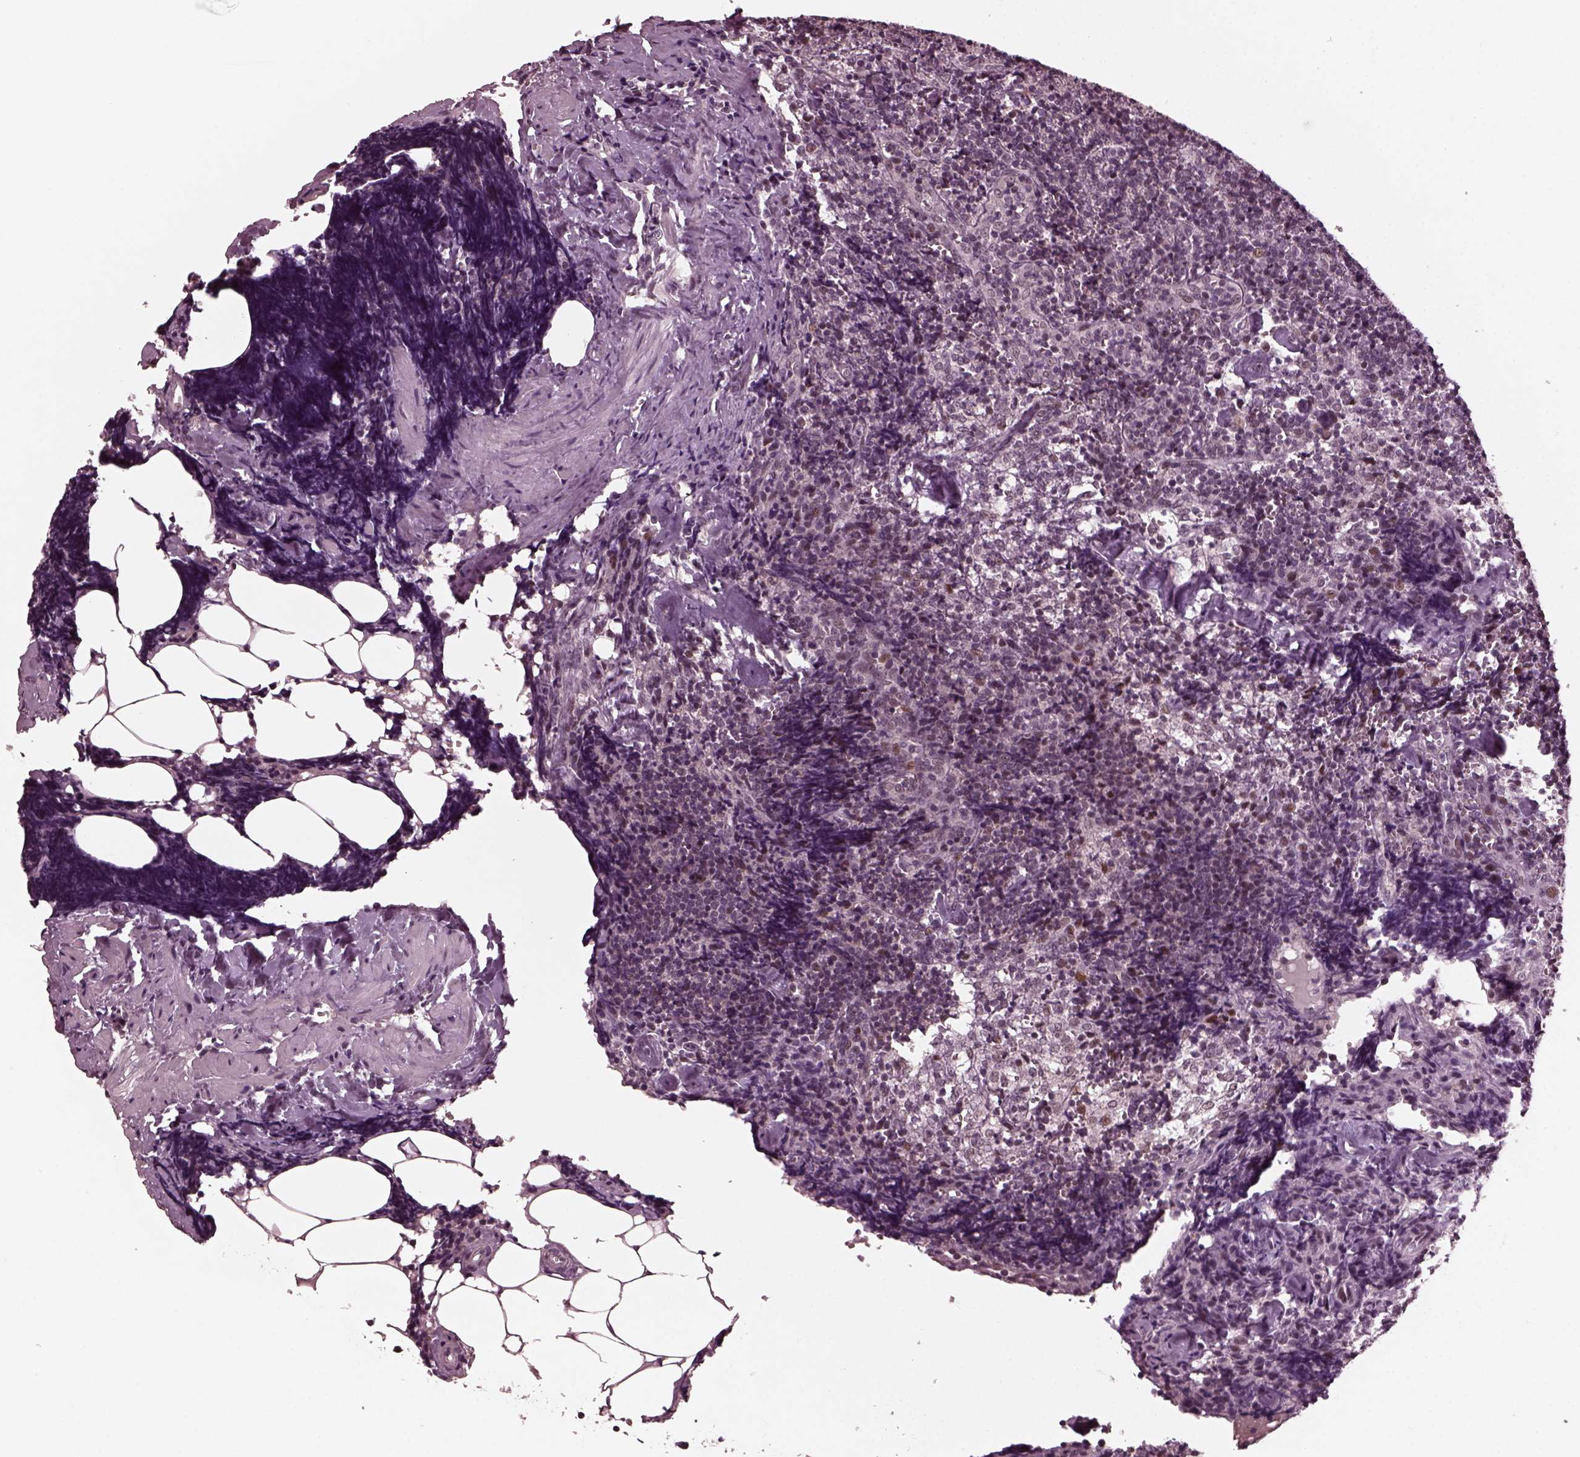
{"staining": {"intensity": "weak", "quantity": "25%-75%", "location": "nuclear"}, "tissue": "lymph node", "cell_type": "Non-germinal center cells", "image_type": "normal", "snomed": [{"axis": "morphology", "description": "Normal tissue, NOS"}, {"axis": "topography", "description": "Lymph node"}], "caption": "Immunohistochemical staining of benign lymph node displays weak nuclear protein staining in approximately 25%-75% of non-germinal center cells. Nuclei are stained in blue.", "gene": "TRIB3", "patient": {"sex": "female", "age": 50}}